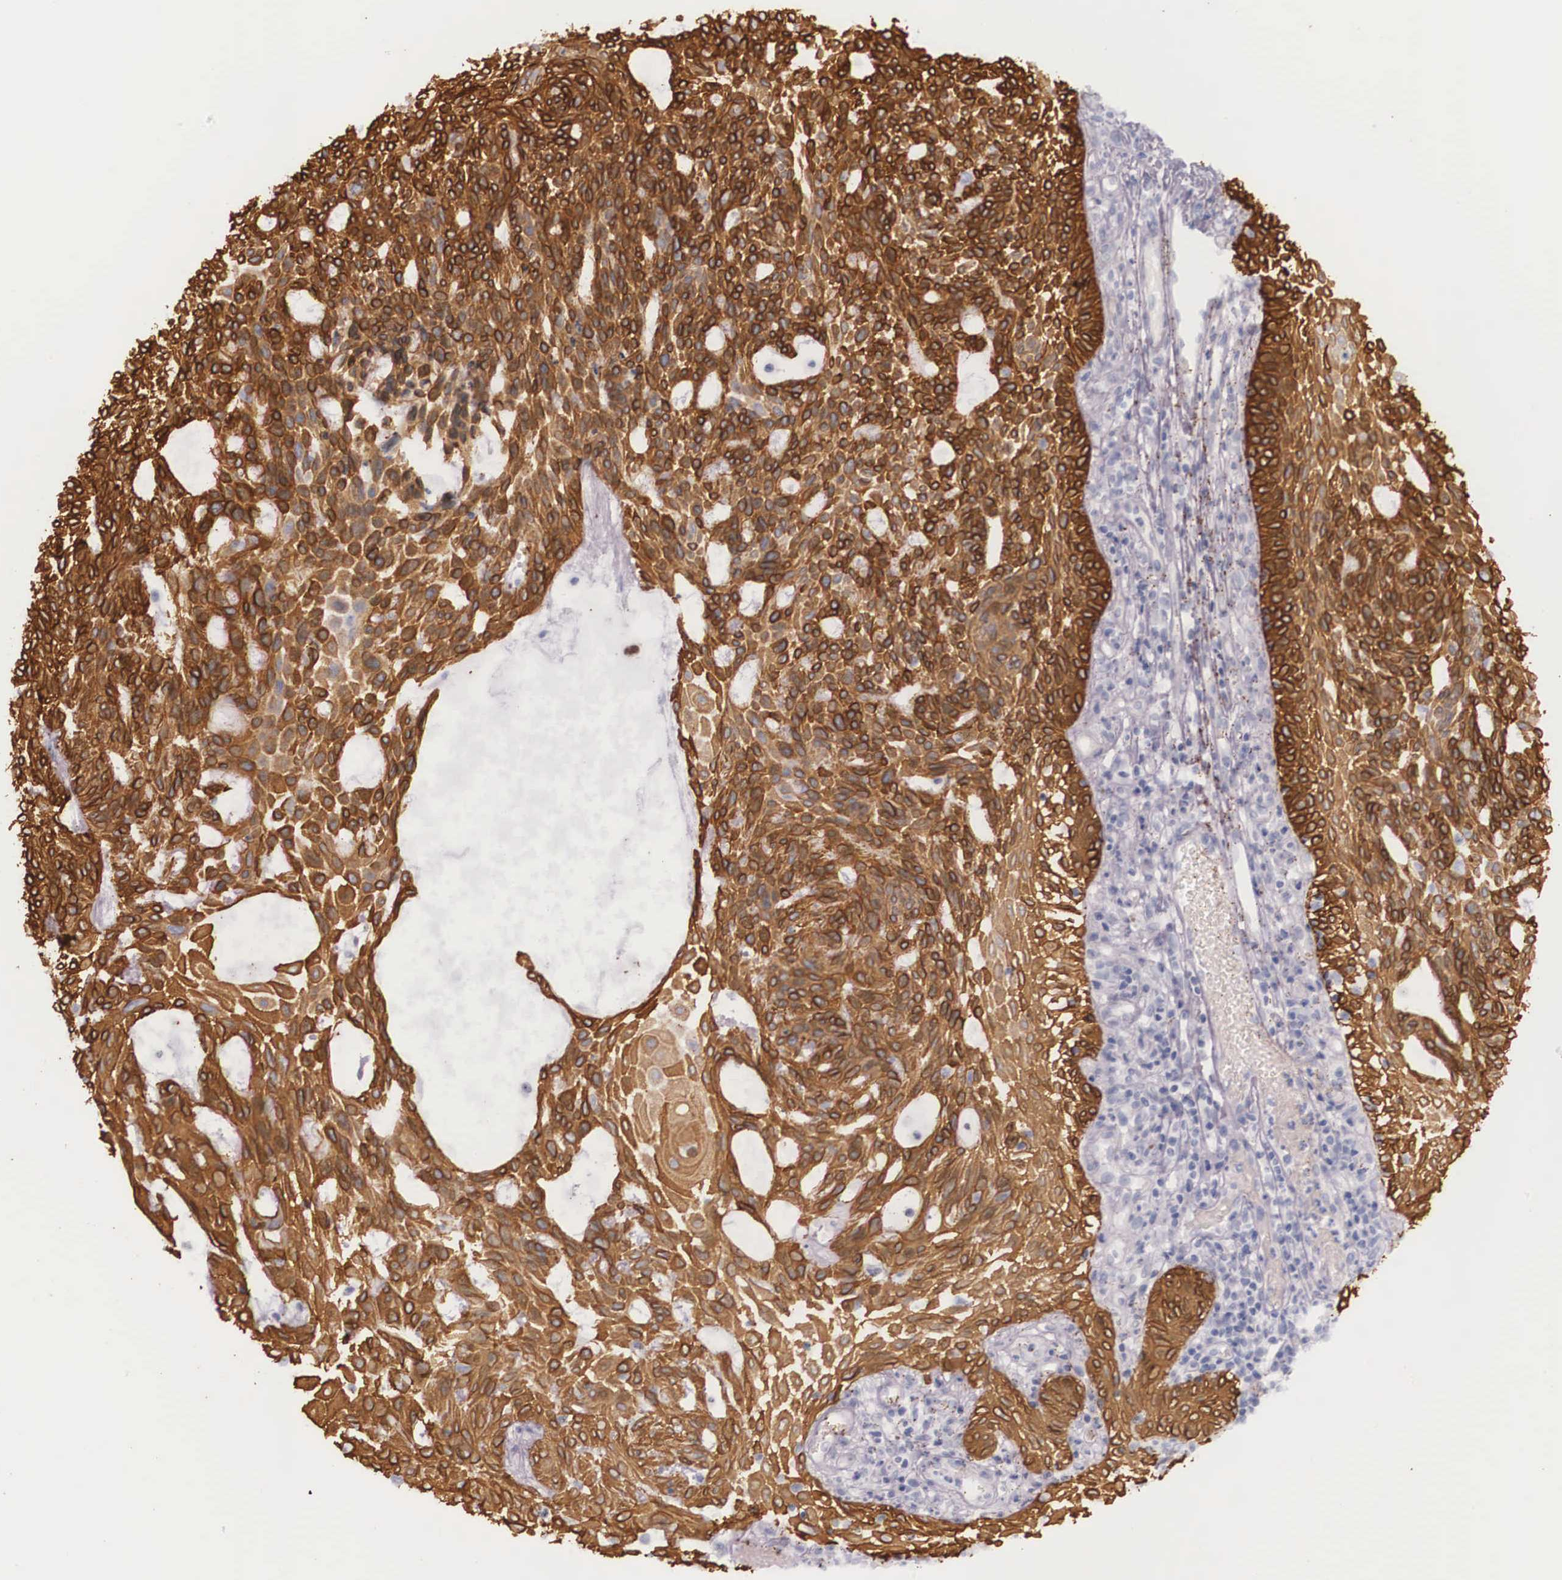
{"staining": {"intensity": "strong", "quantity": ">75%", "location": "cytoplasmic/membranous"}, "tissue": "skin cancer", "cell_type": "Tumor cells", "image_type": "cancer", "snomed": [{"axis": "morphology", "description": "Basal cell carcinoma"}, {"axis": "topography", "description": "Skin"}], "caption": "The immunohistochemical stain shows strong cytoplasmic/membranous expression in tumor cells of basal cell carcinoma (skin) tissue.", "gene": "KRT14", "patient": {"sex": "male", "age": 58}}